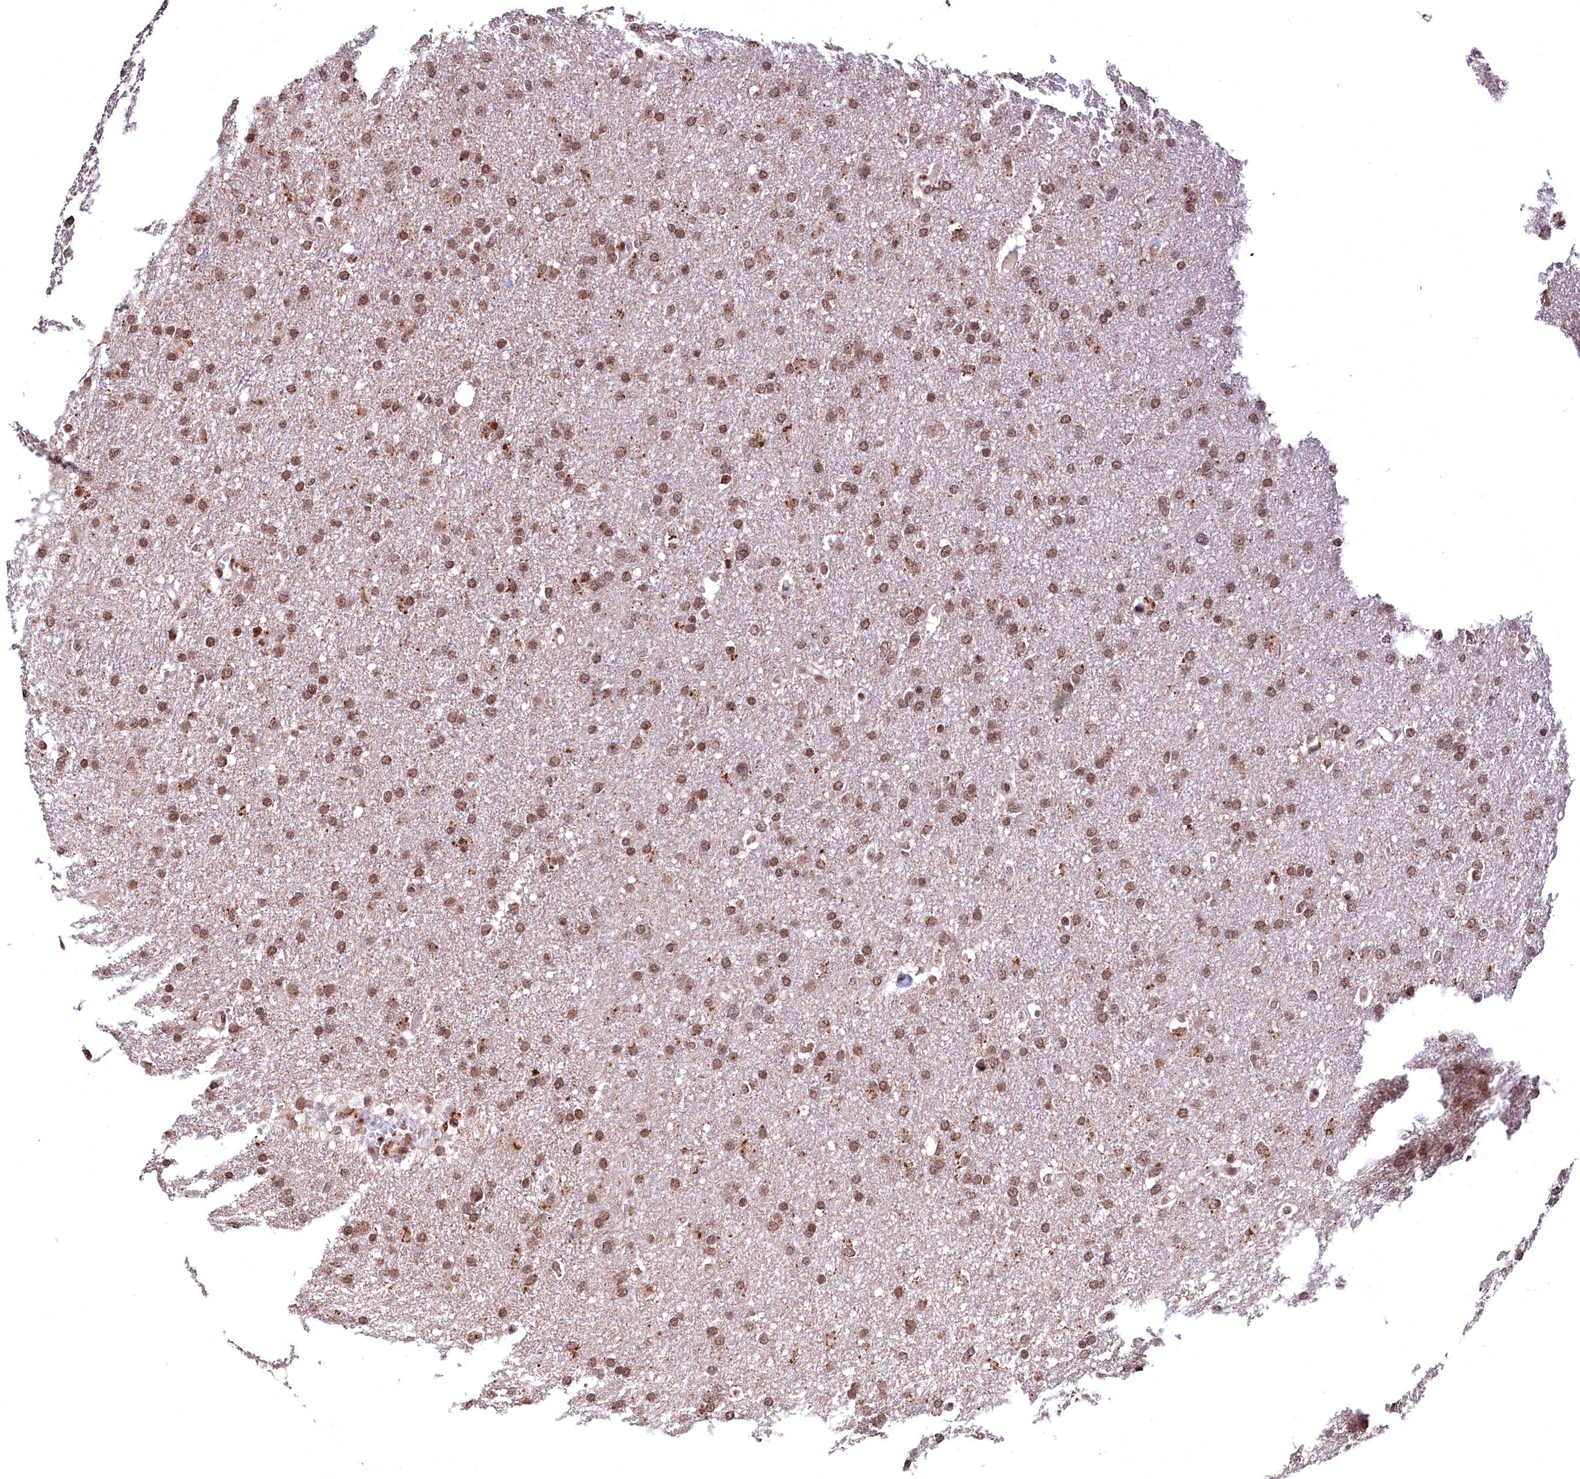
{"staining": {"intensity": "moderate", "quantity": ">75%", "location": "nuclear"}, "tissue": "glioma", "cell_type": "Tumor cells", "image_type": "cancer", "snomed": [{"axis": "morphology", "description": "Glioma, malignant, High grade"}, {"axis": "topography", "description": "Cerebral cortex"}], "caption": "Protein analysis of glioma tissue exhibits moderate nuclear expression in about >75% of tumor cells.", "gene": "PDS5B", "patient": {"sex": "female", "age": 36}}